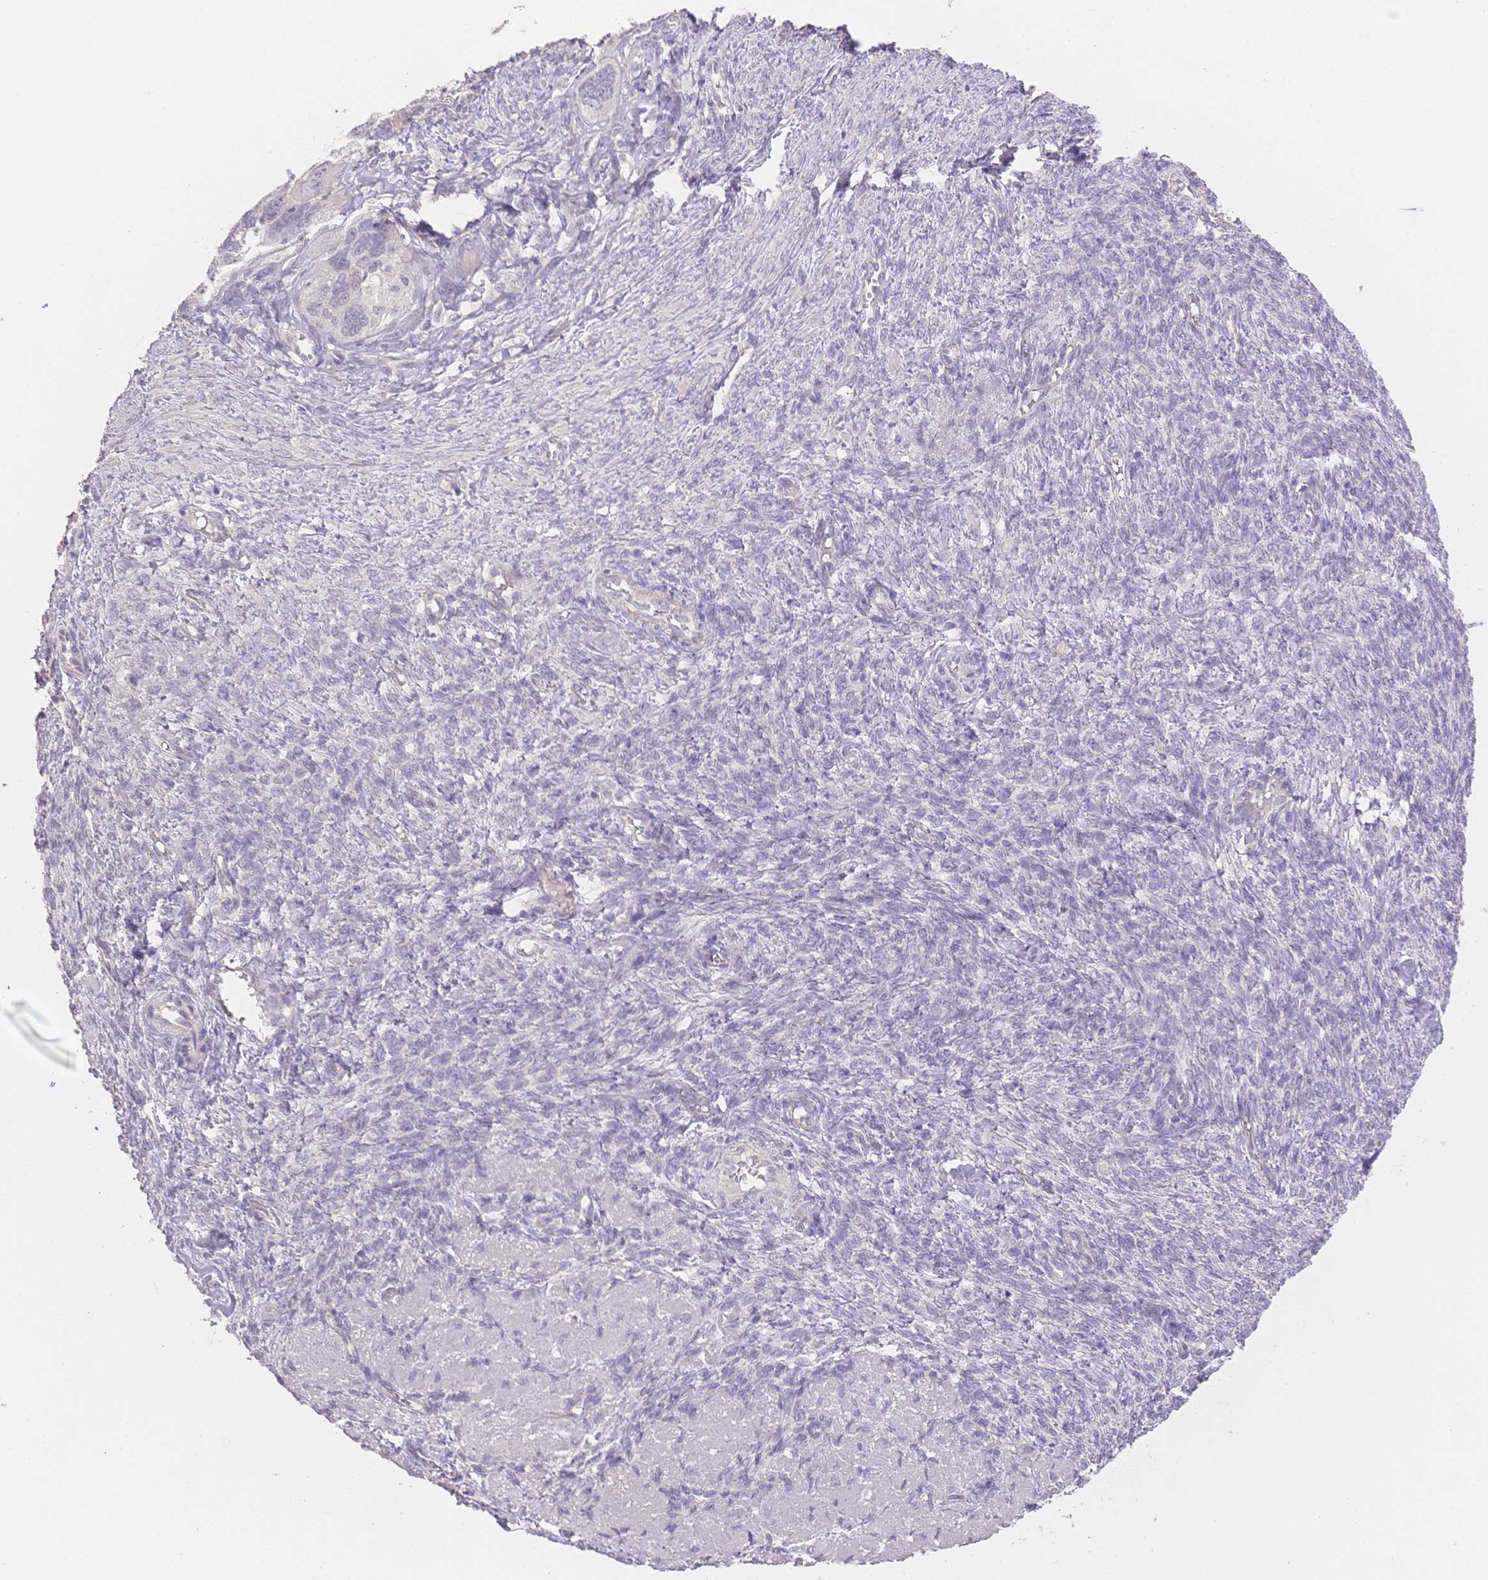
{"staining": {"intensity": "negative", "quantity": "none", "location": "none"}, "tissue": "ovarian cancer", "cell_type": "Tumor cells", "image_type": "cancer", "snomed": [{"axis": "morphology", "description": "Cystadenocarcinoma, serous, NOS"}, {"axis": "topography", "description": "Ovary"}], "caption": "Immunohistochemistry of human ovarian cancer (serous cystadenocarcinoma) exhibits no positivity in tumor cells. The staining was performed using DAB to visualize the protein expression in brown, while the nuclei were stained in blue with hematoxylin (Magnification: 20x).", "gene": "SUV39H2", "patient": {"sex": "female", "age": 60}}